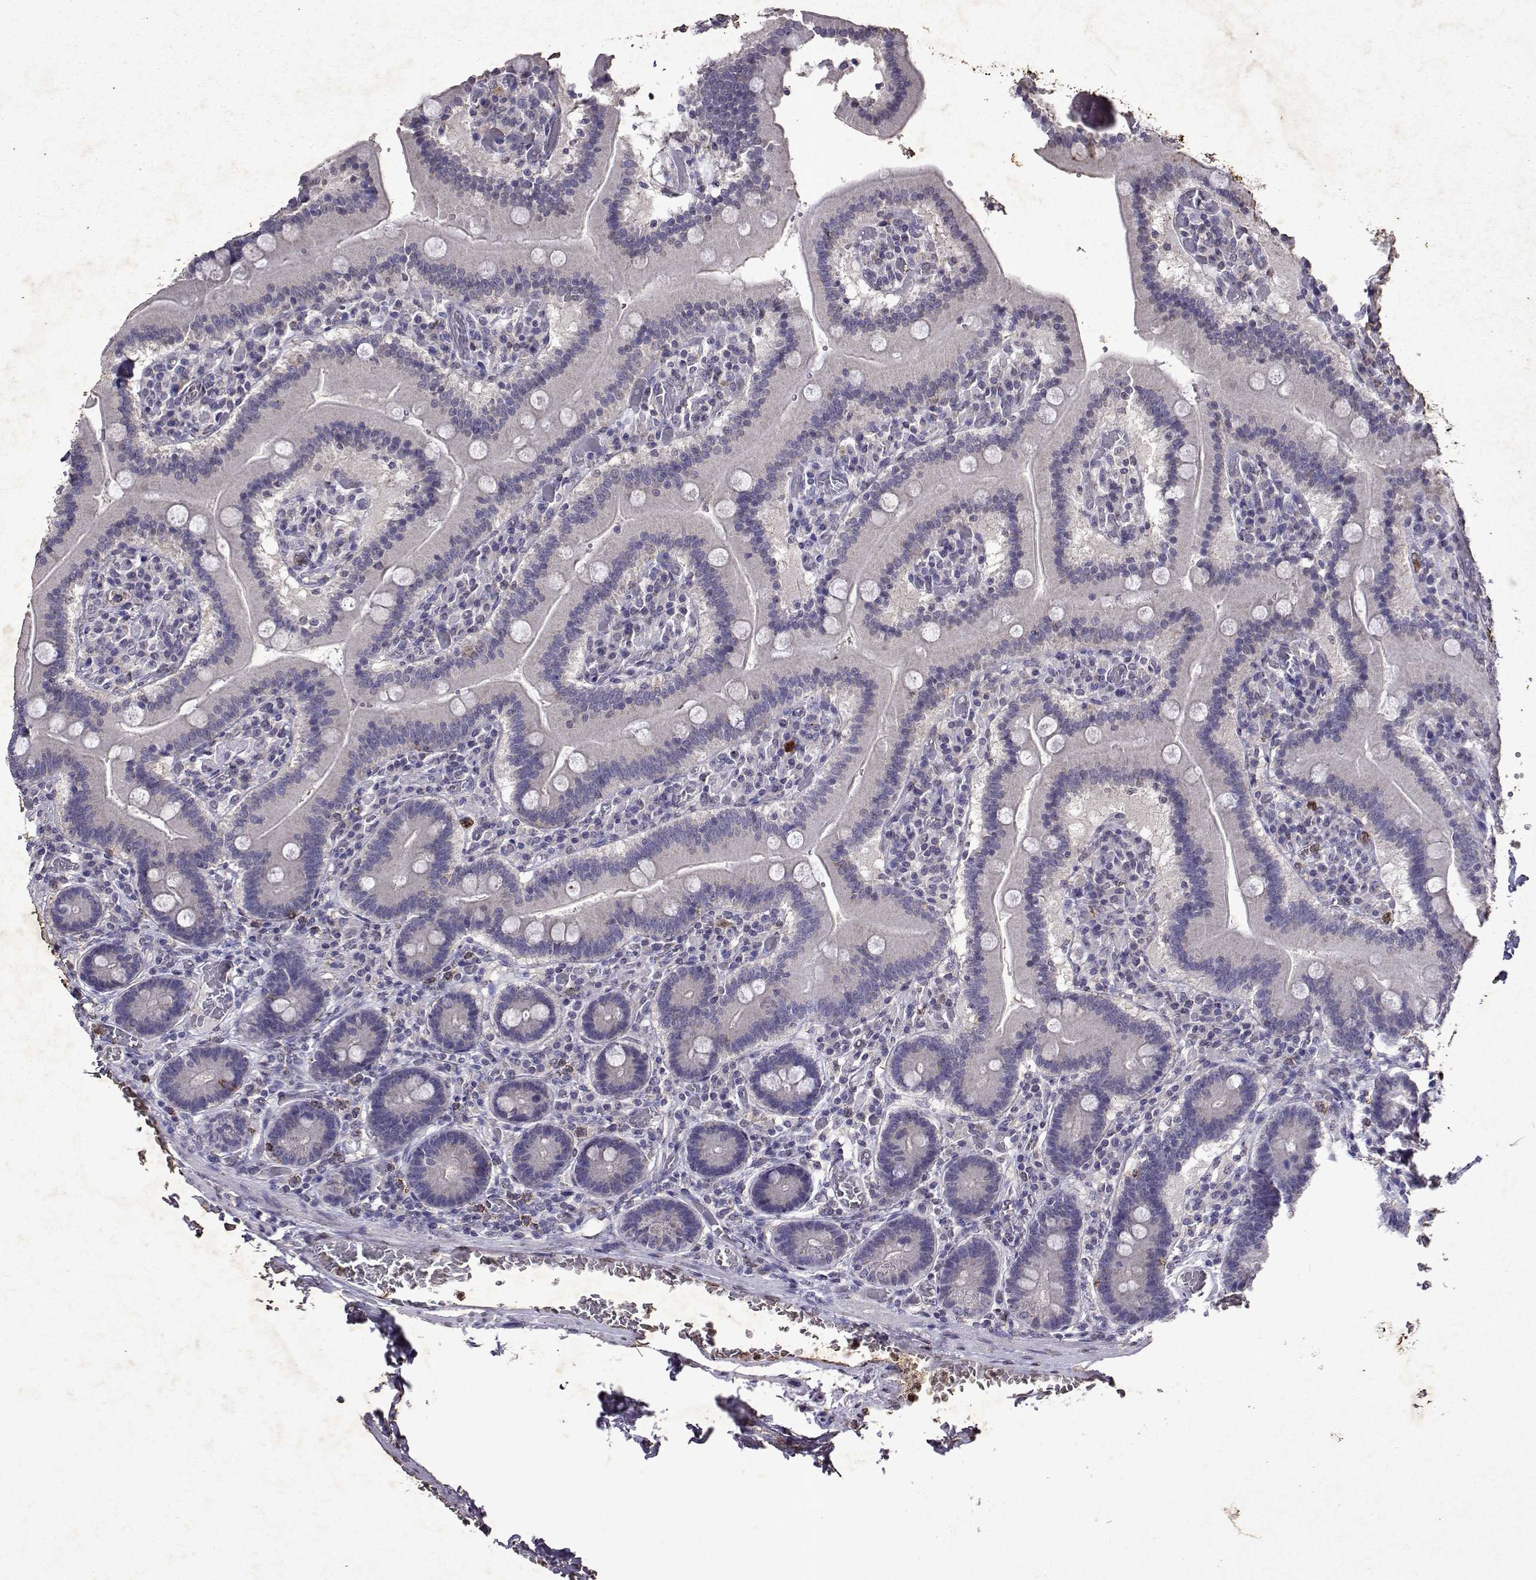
{"staining": {"intensity": "strong", "quantity": "<25%", "location": "cytoplasmic/membranous"}, "tissue": "duodenum", "cell_type": "Glandular cells", "image_type": "normal", "snomed": [{"axis": "morphology", "description": "Normal tissue, NOS"}, {"axis": "topography", "description": "Duodenum"}], "caption": "Immunohistochemistry (IHC) of normal human duodenum demonstrates medium levels of strong cytoplasmic/membranous staining in approximately <25% of glandular cells. The staining was performed using DAB to visualize the protein expression in brown, while the nuclei were stained in blue with hematoxylin (Magnification: 20x).", "gene": "DUSP28", "patient": {"sex": "female", "age": 62}}